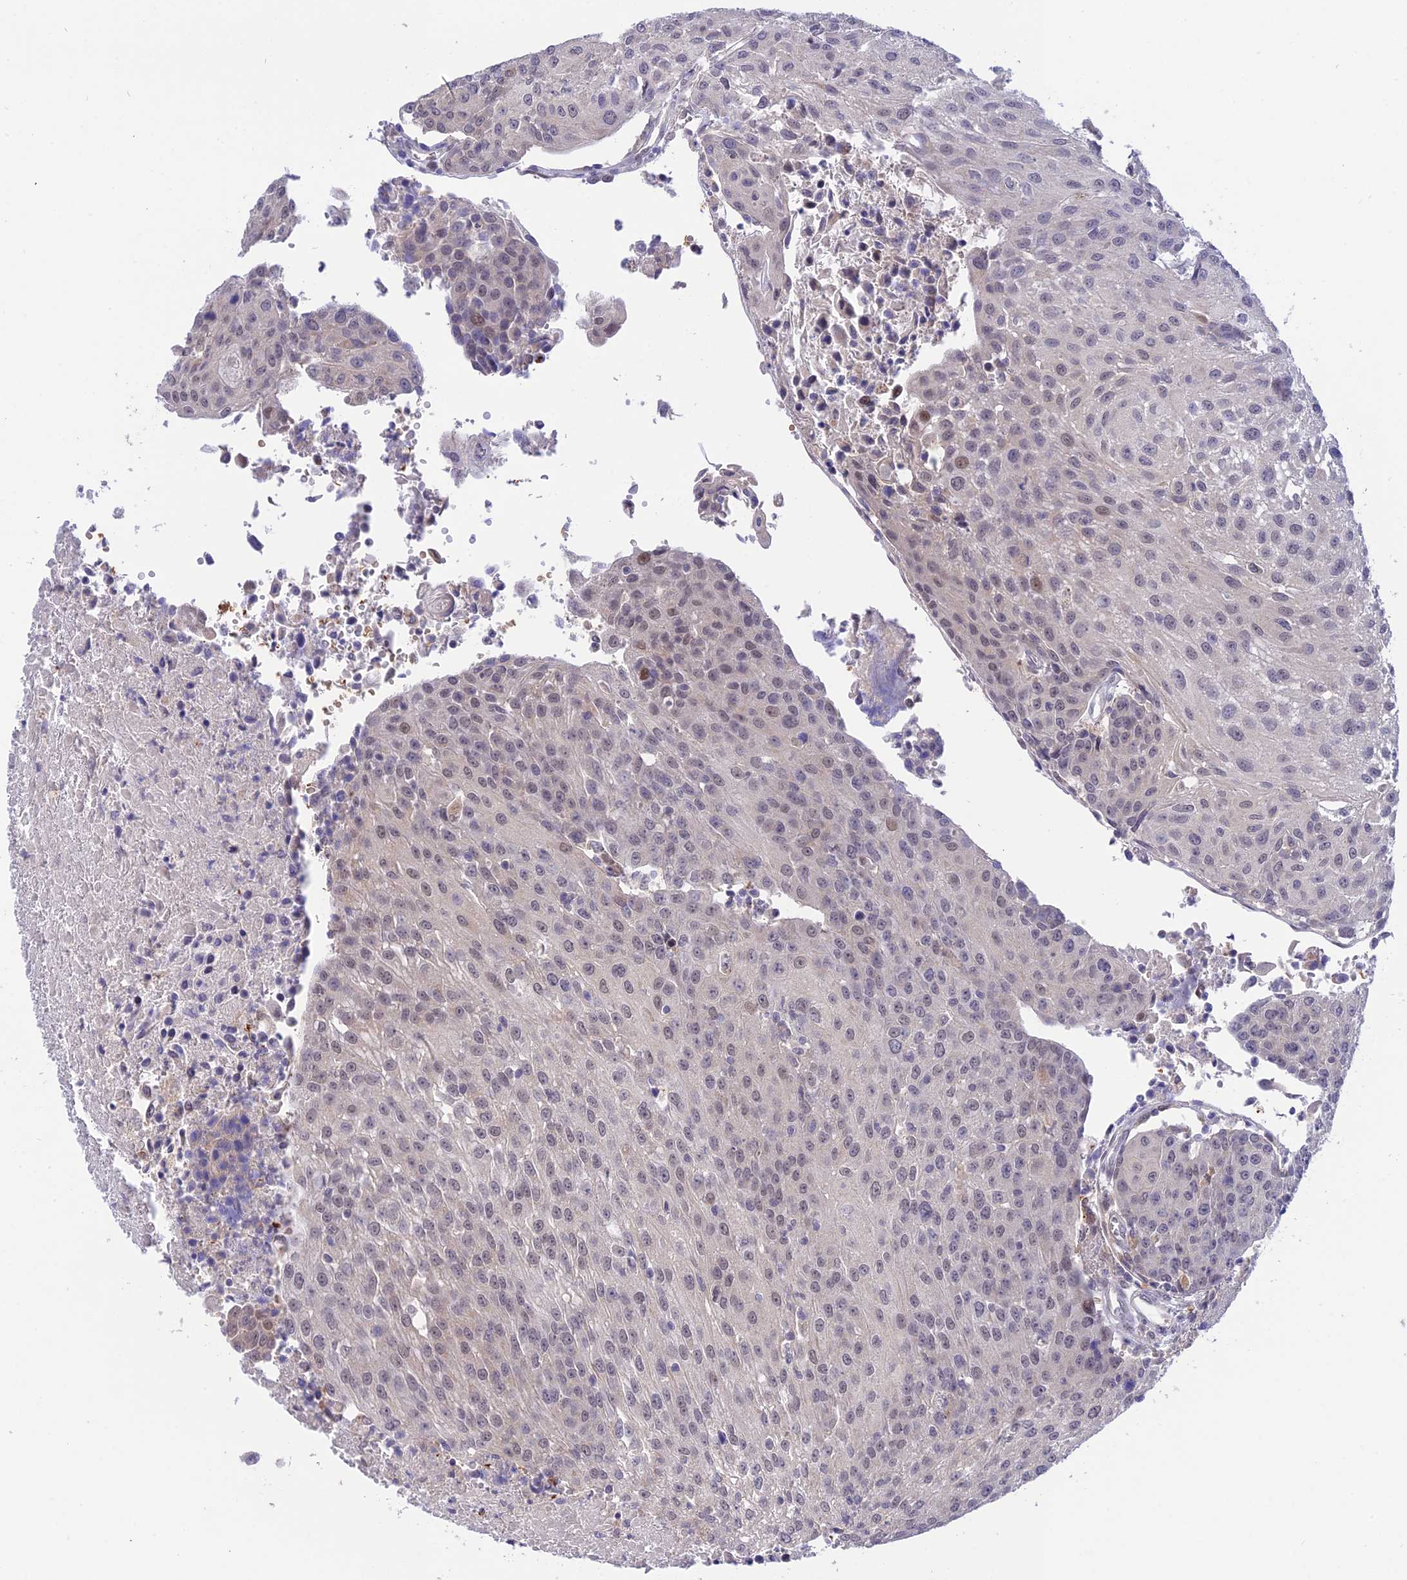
{"staining": {"intensity": "weak", "quantity": "<25%", "location": "nuclear"}, "tissue": "urothelial cancer", "cell_type": "Tumor cells", "image_type": "cancer", "snomed": [{"axis": "morphology", "description": "Urothelial carcinoma, High grade"}, {"axis": "topography", "description": "Urinary bladder"}], "caption": "Immunohistochemistry (IHC) of human urothelial cancer exhibits no staining in tumor cells.", "gene": "KCTD14", "patient": {"sex": "female", "age": 85}}